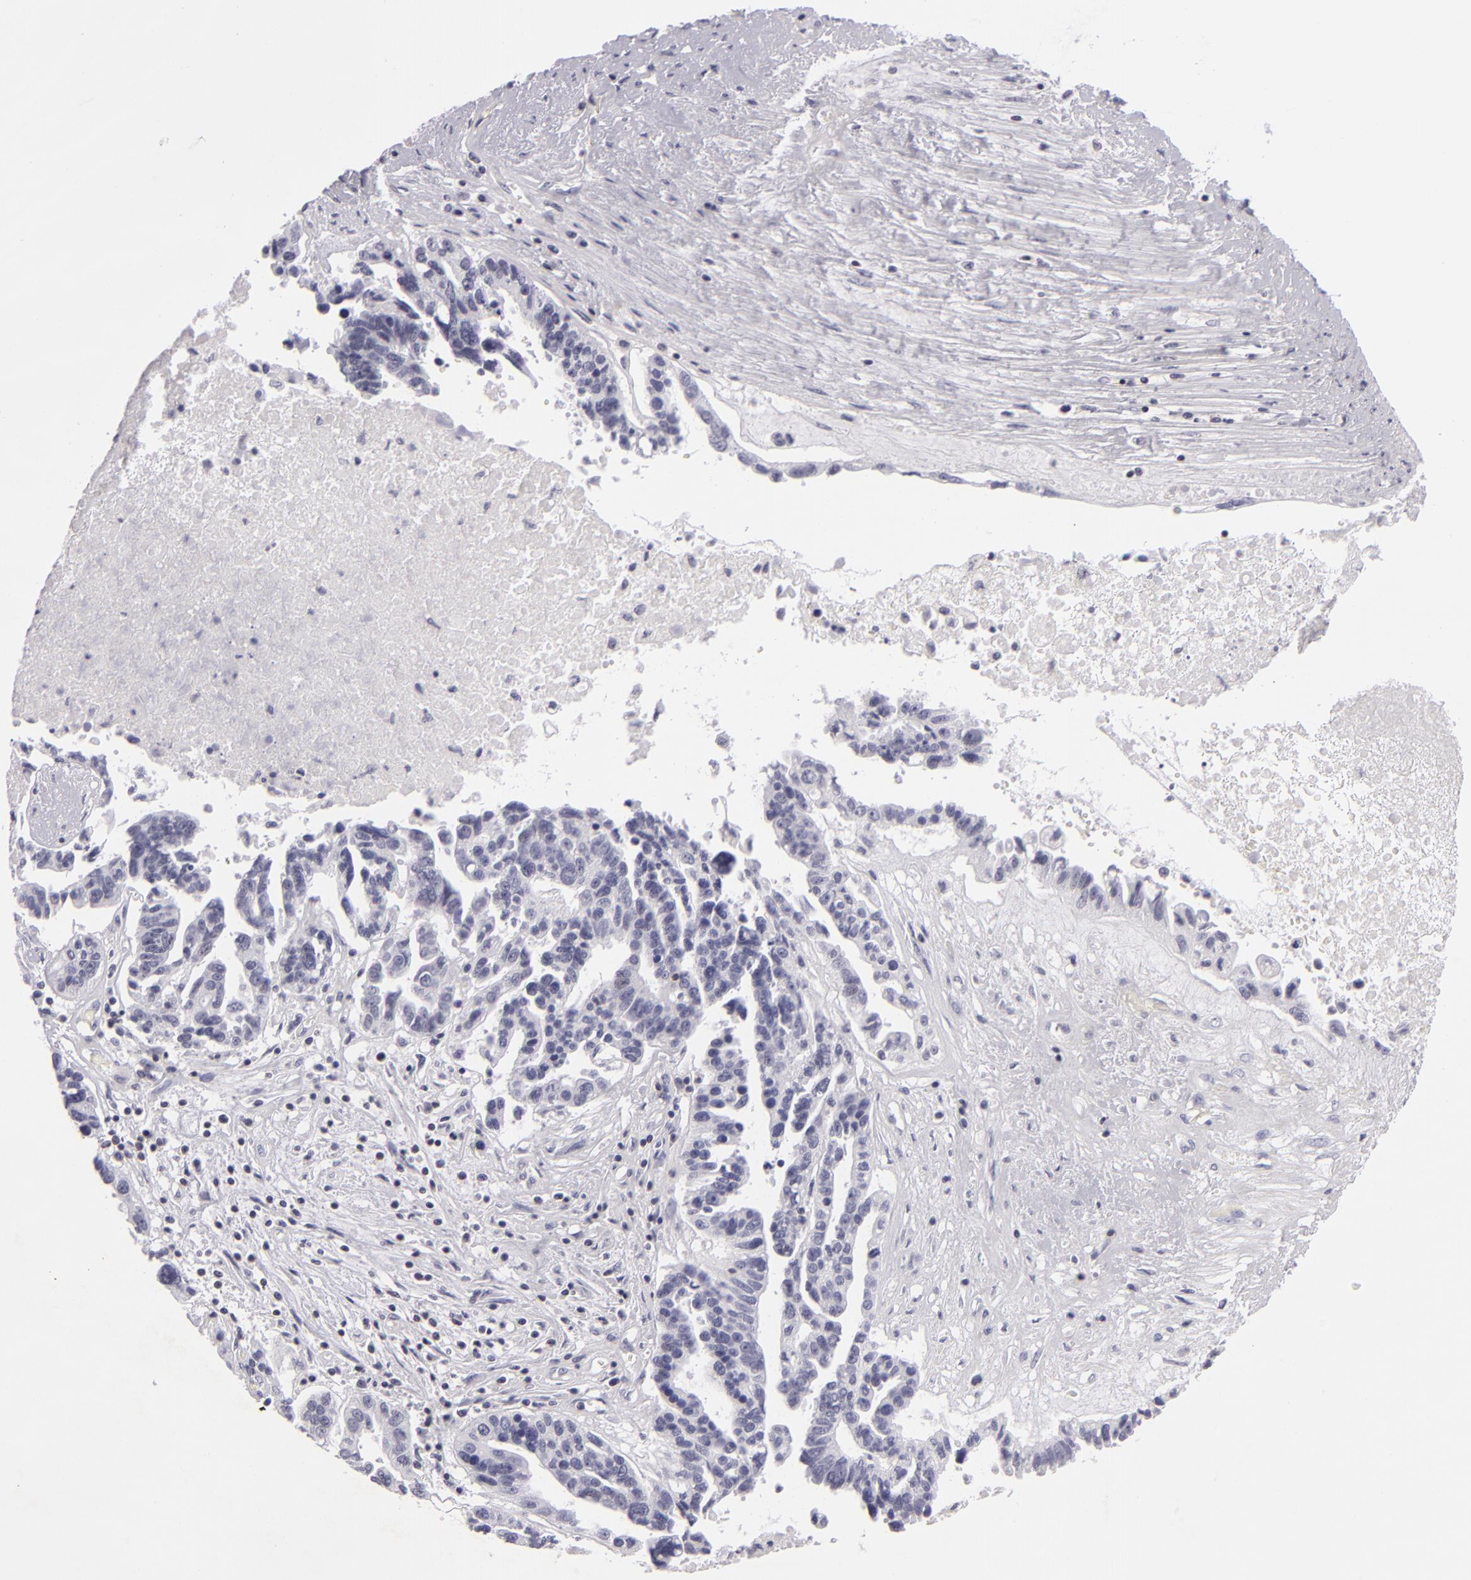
{"staining": {"intensity": "negative", "quantity": "none", "location": "none"}, "tissue": "ovarian cancer", "cell_type": "Tumor cells", "image_type": "cancer", "snomed": [{"axis": "morphology", "description": "Carcinoma, endometroid"}, {"axis": "morphology", "description": "Cystadenocarcinoma, serous, NOS"}, {"axis": "topography", "description": "Ovary"}], "caption": "IHC image of ovarian serous cystadenocarcinoma stained for a protein (brown), which exhibits no positivity in tumor cells. (Stains: DAB (3,3'-diaminobenzidine) immunohistochemistry (IHC) with hematoxylin counter stain, Microscopy: brightfield microscopy at high magnification).", "gene": "KCNAB2", "patient": {"sex": "female", "age": 45}}